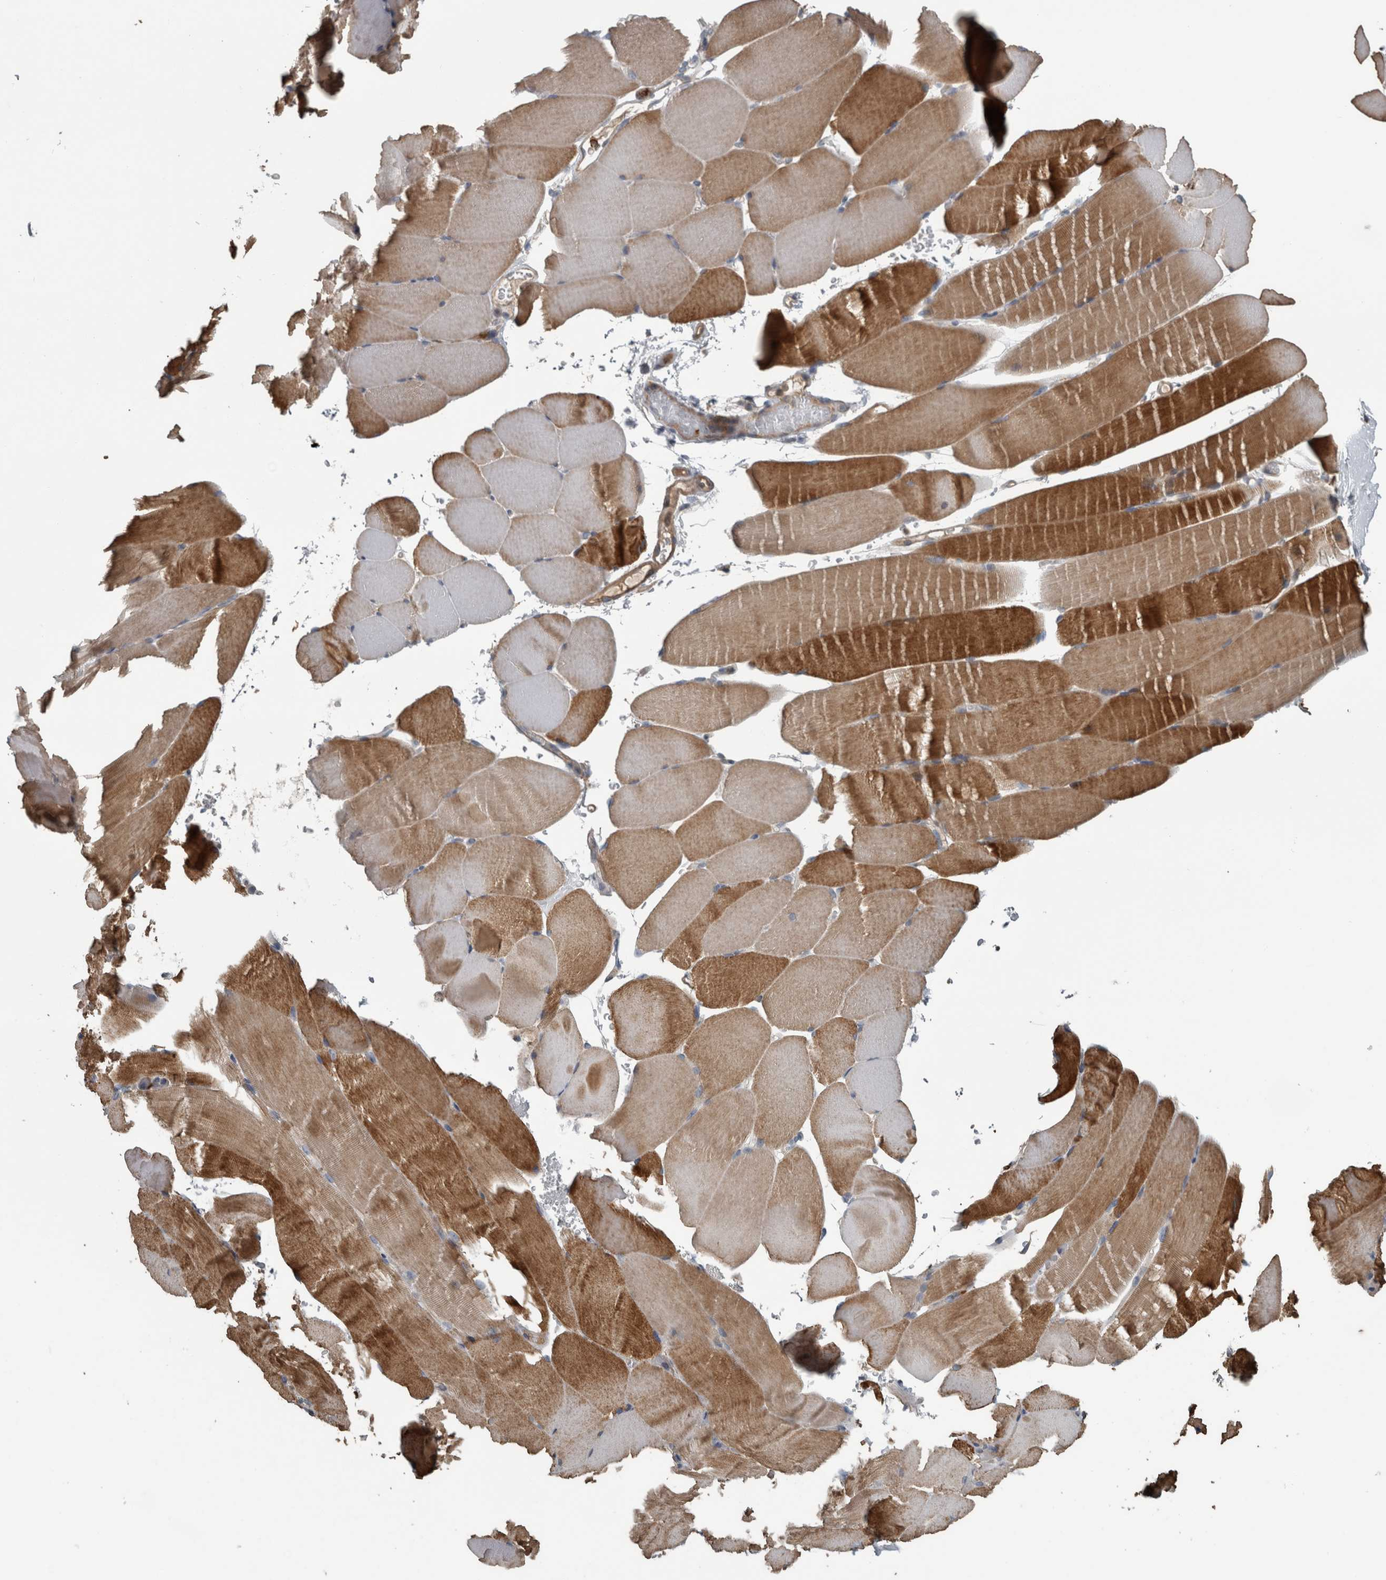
{"staining": {"intensity": "moderate", "quantity": "25%-75%", "location": "cytoplasmic/membranous"}, "tissue": "skeletal muscle", "cell_type": "Myocytes", "image_type": "normal", "snomed": [{"axis": "morphology", "description": "Normal tissue, NOS"}, {"axis": "topography", "description": "Skeletal muscle"}, {"axis": "topography", "description": "Parathyroid gland"}], "caption": "The immunohistochemical stain shows moderate cytoplasmic/membranous expression in myocytes of normal skeletal muscle. The staining is performed using DAB (3,3'-diaminobenzidine) brown chromogen to label protein expression. The nuclei are counter-stained blue using hematoxylin.", "gene": "EXOC8", "patient": {"sex": "female", "age": 37}}